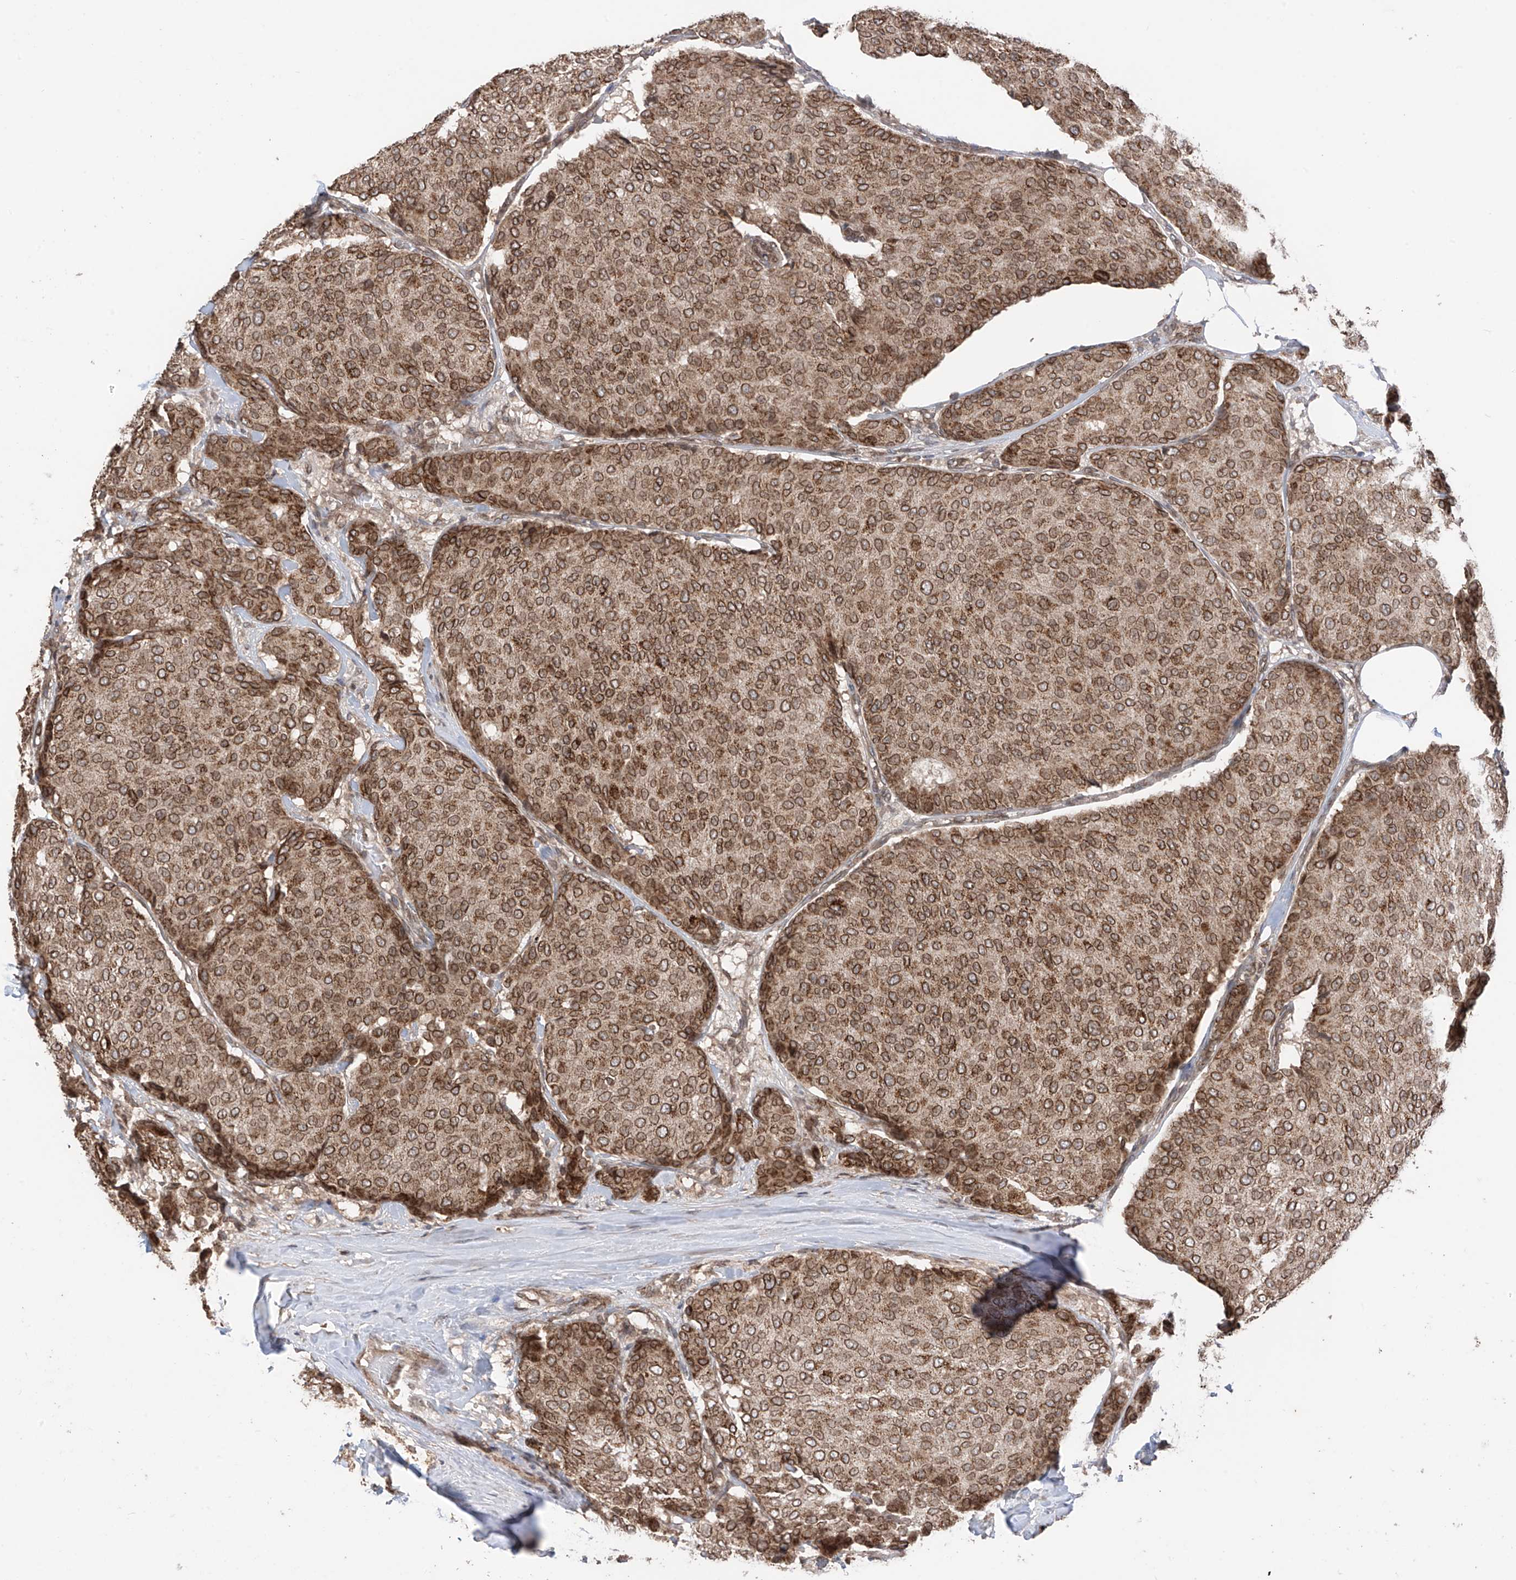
{"staining": {"intensity": "moderate", "quantity": ">75%", "location": "cytoplasmic/membranous,nuclear"}, "tissue": "breast cancer", "cell_type": "Tumor cells", "image_type": "cancer", "snomed": [{"axis": "morphology", "description": "Duct carcinoma"}, {"axis": "topography", "description": "Breast"}], "caption": "A micrograph of breast cancer (infiltrating ductal carcinoma) stained for a protein displays moderate cytoplasmic/membranous and nuclear brown staining in tumor cells.", "gene": "AHCTF1", "patient": {"sex": "female", "age": 75}}